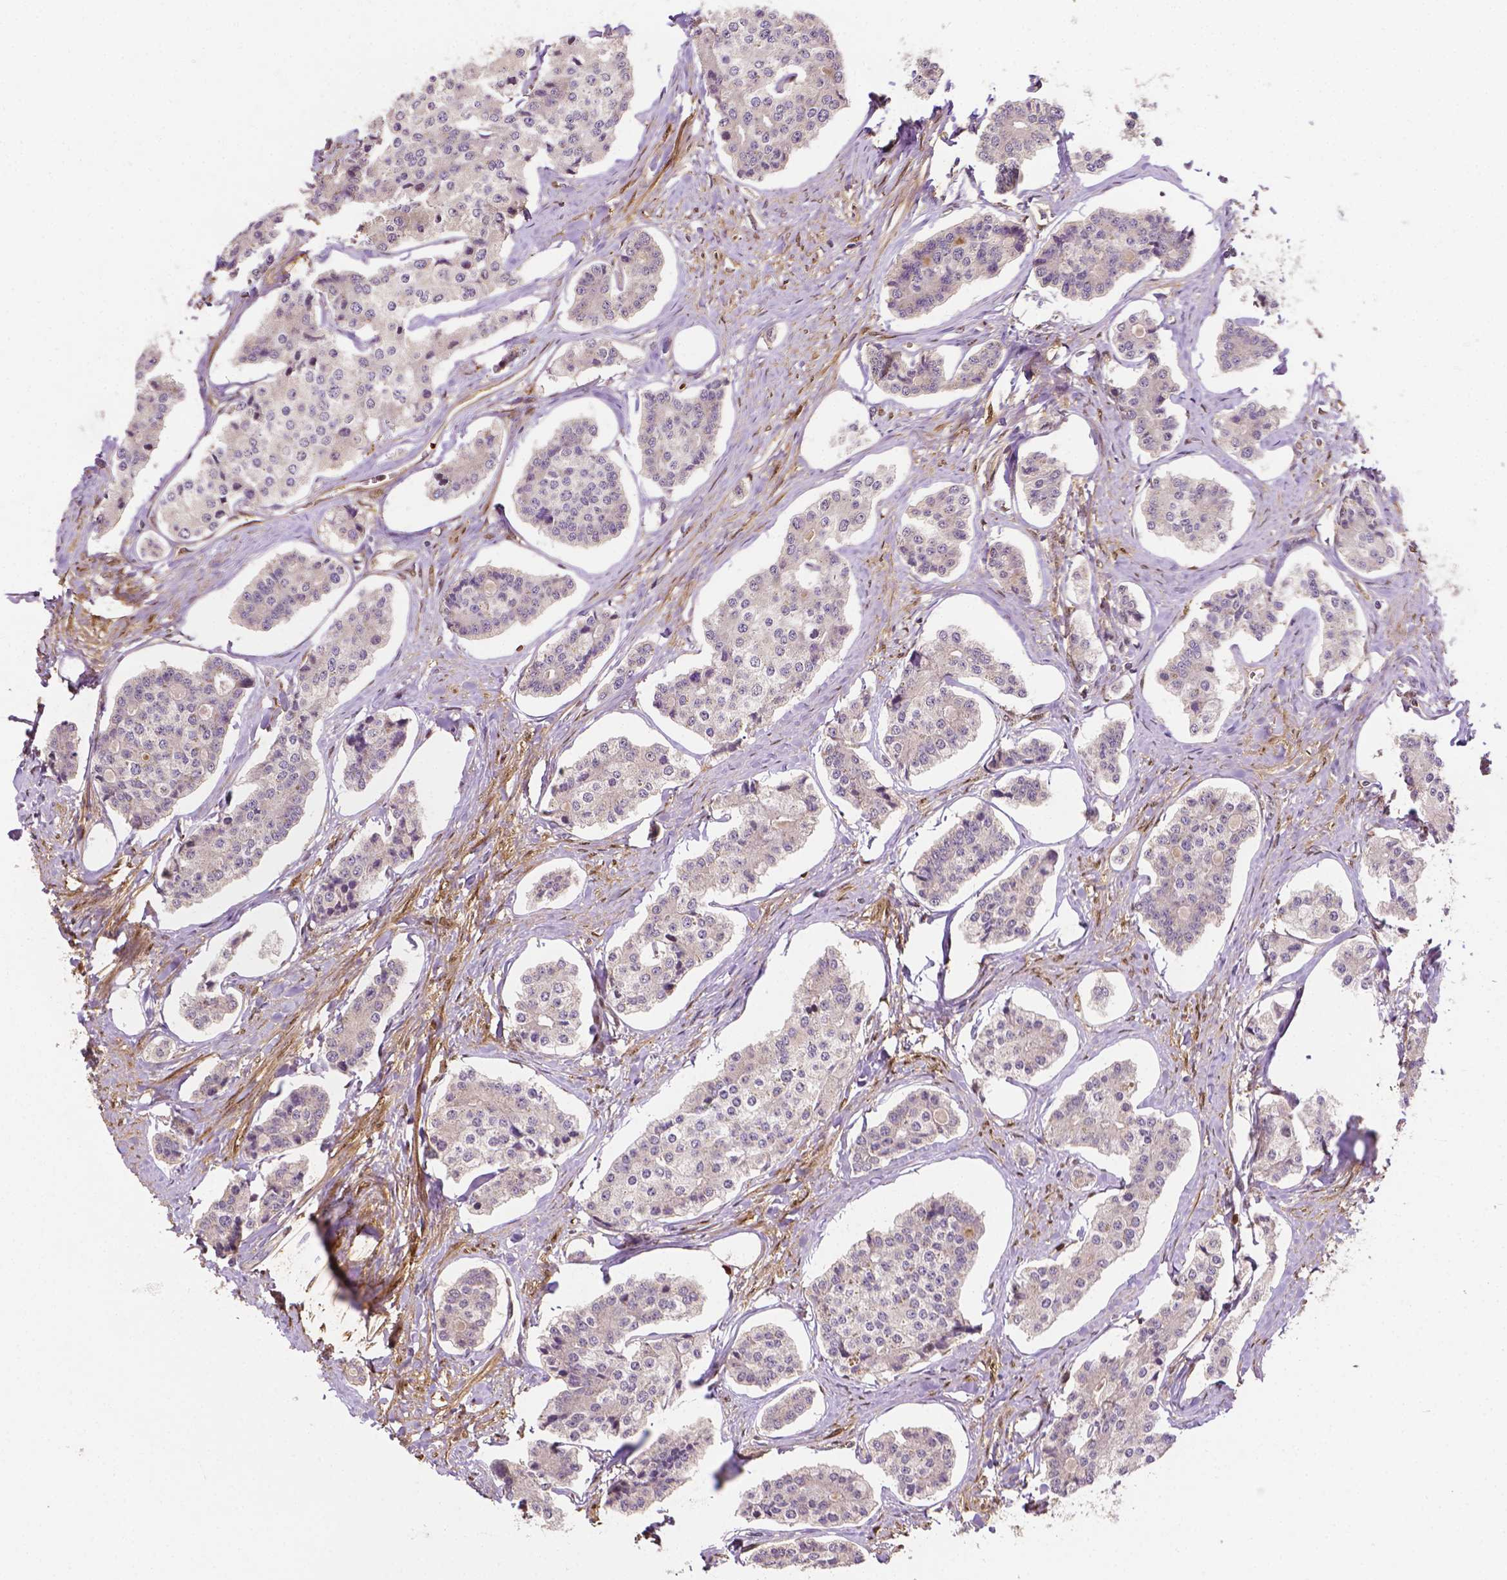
{"staining": {"intensity": "negative", "quantity": "none", "location": "none"}, "tissue": "carcinoid", "cell_type": "Tumor cells", "image_type": "cancer", "snomed": [{"axis": "morphology", "description": "Carcinoid, malignant, NOS"}, {"axis": "topography", "description": "Small intestine"}], "caption": "Protein analysis of carcinoid demonstrates no significant expression in tumor cells.", "gene": "YAP1", "patient": {"sex": "female", "age": 65}}